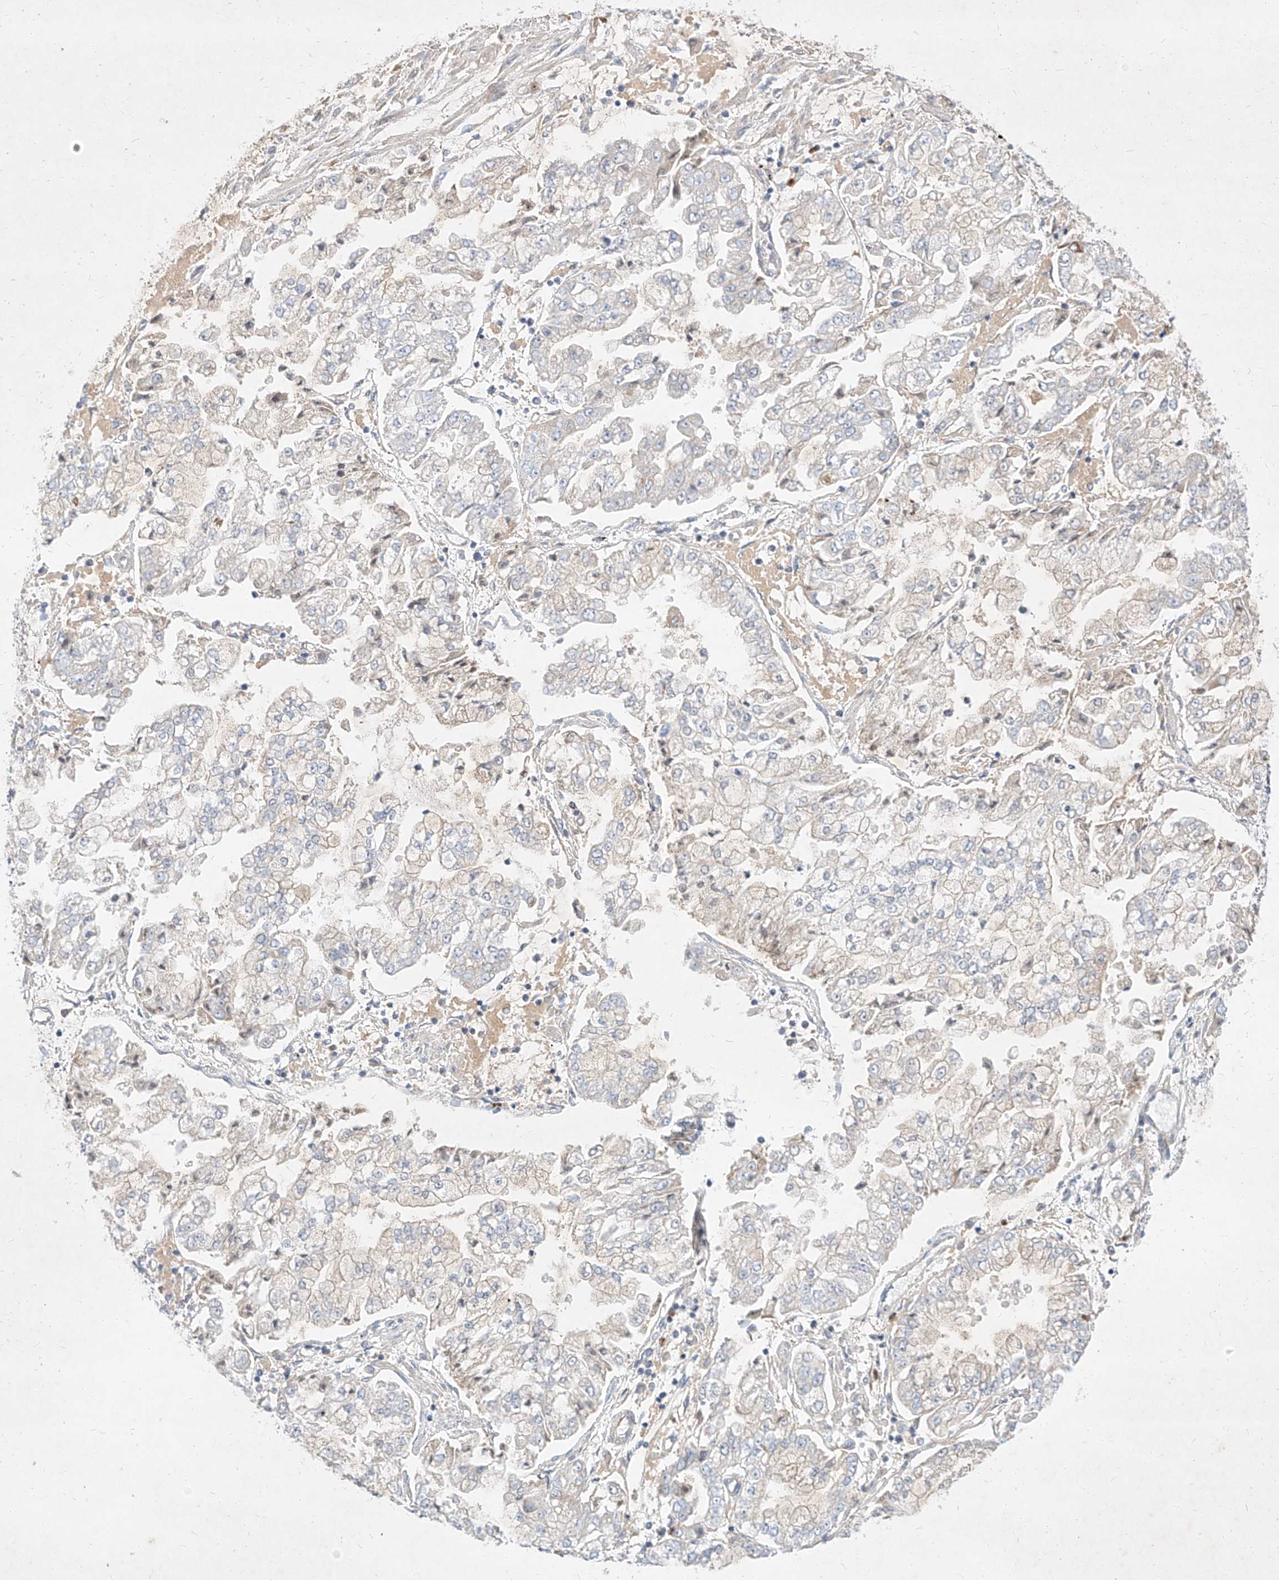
{"staining": {"intensity": "negative", "quantity": "none", "location": "none"}, "tissue": "stomach cancer", "cell_type": "Tumor cells", "image_type": "cancer", "snomed": [{"axis": "morphology", "description": "Adenocarcinoma, NOS"}, {"axis": "topography", "description": "Stomach"}], "caption": "Photomicrograph shows no protein staining in tumor cells of stomach cancer tissue.", "gene": "OSGEPL1", "patient": {"sex": "male", "age": 76}}